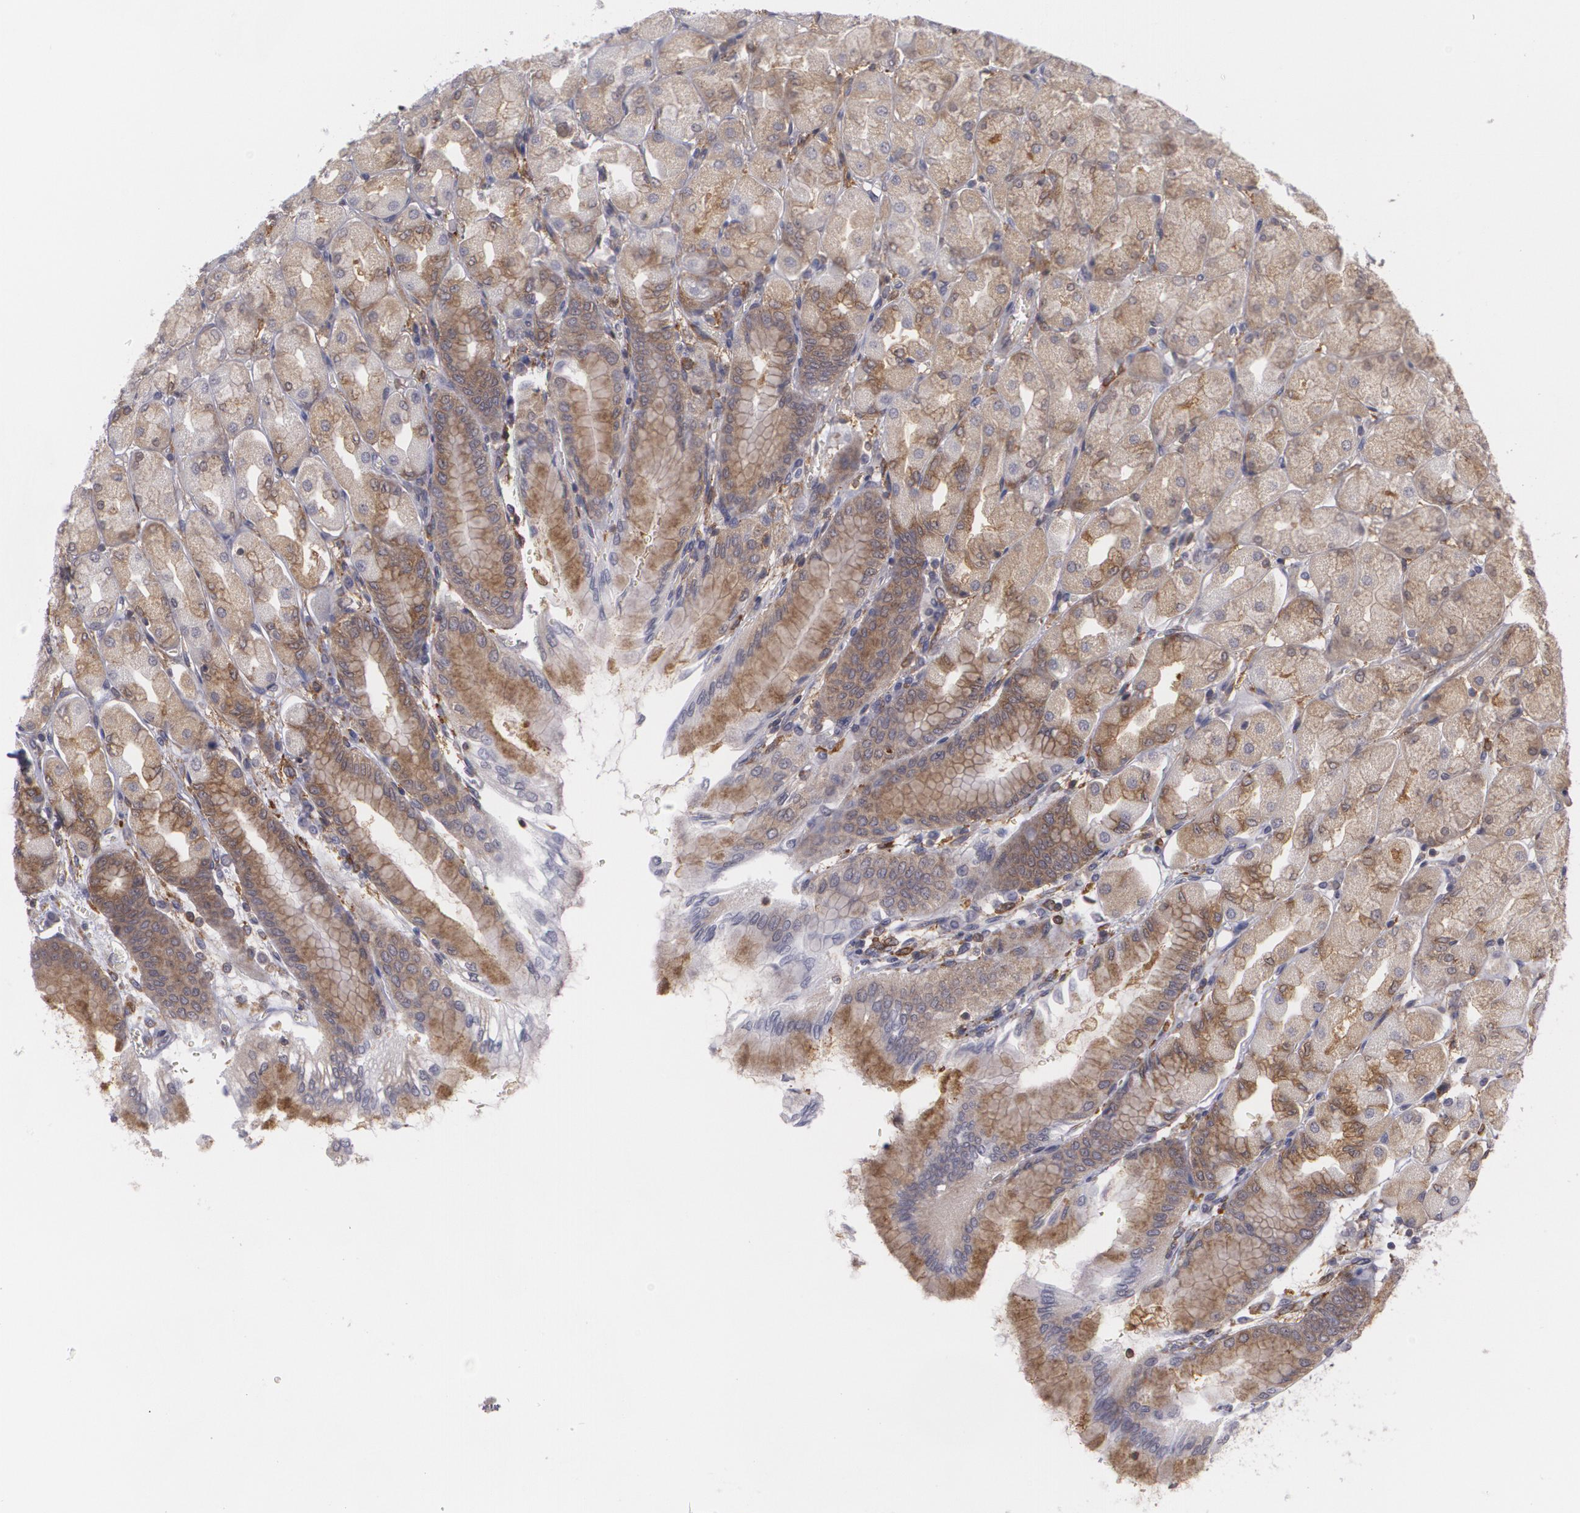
{"staining": {"intensity": "moderate", "quantity": ">75%", "location": "cytoplasmic/membranous"}, "tissue": "stomach", "cell_type": "Glandular cells", "image_type": "normal", "snomed": [{"axis": "morphology", "description": "Normal tissue, NOS"}, {"axis": "topography", "description": "Stomach, upper"}], "caption": "Stomach stained with DAB immunohistochemistry displays medium levels of moderate cytoplasmic/membranous positivity in approximately >75% of glandular cells.", "gene": "BIN1", "patient": {"sex": "female", "age": 56}}